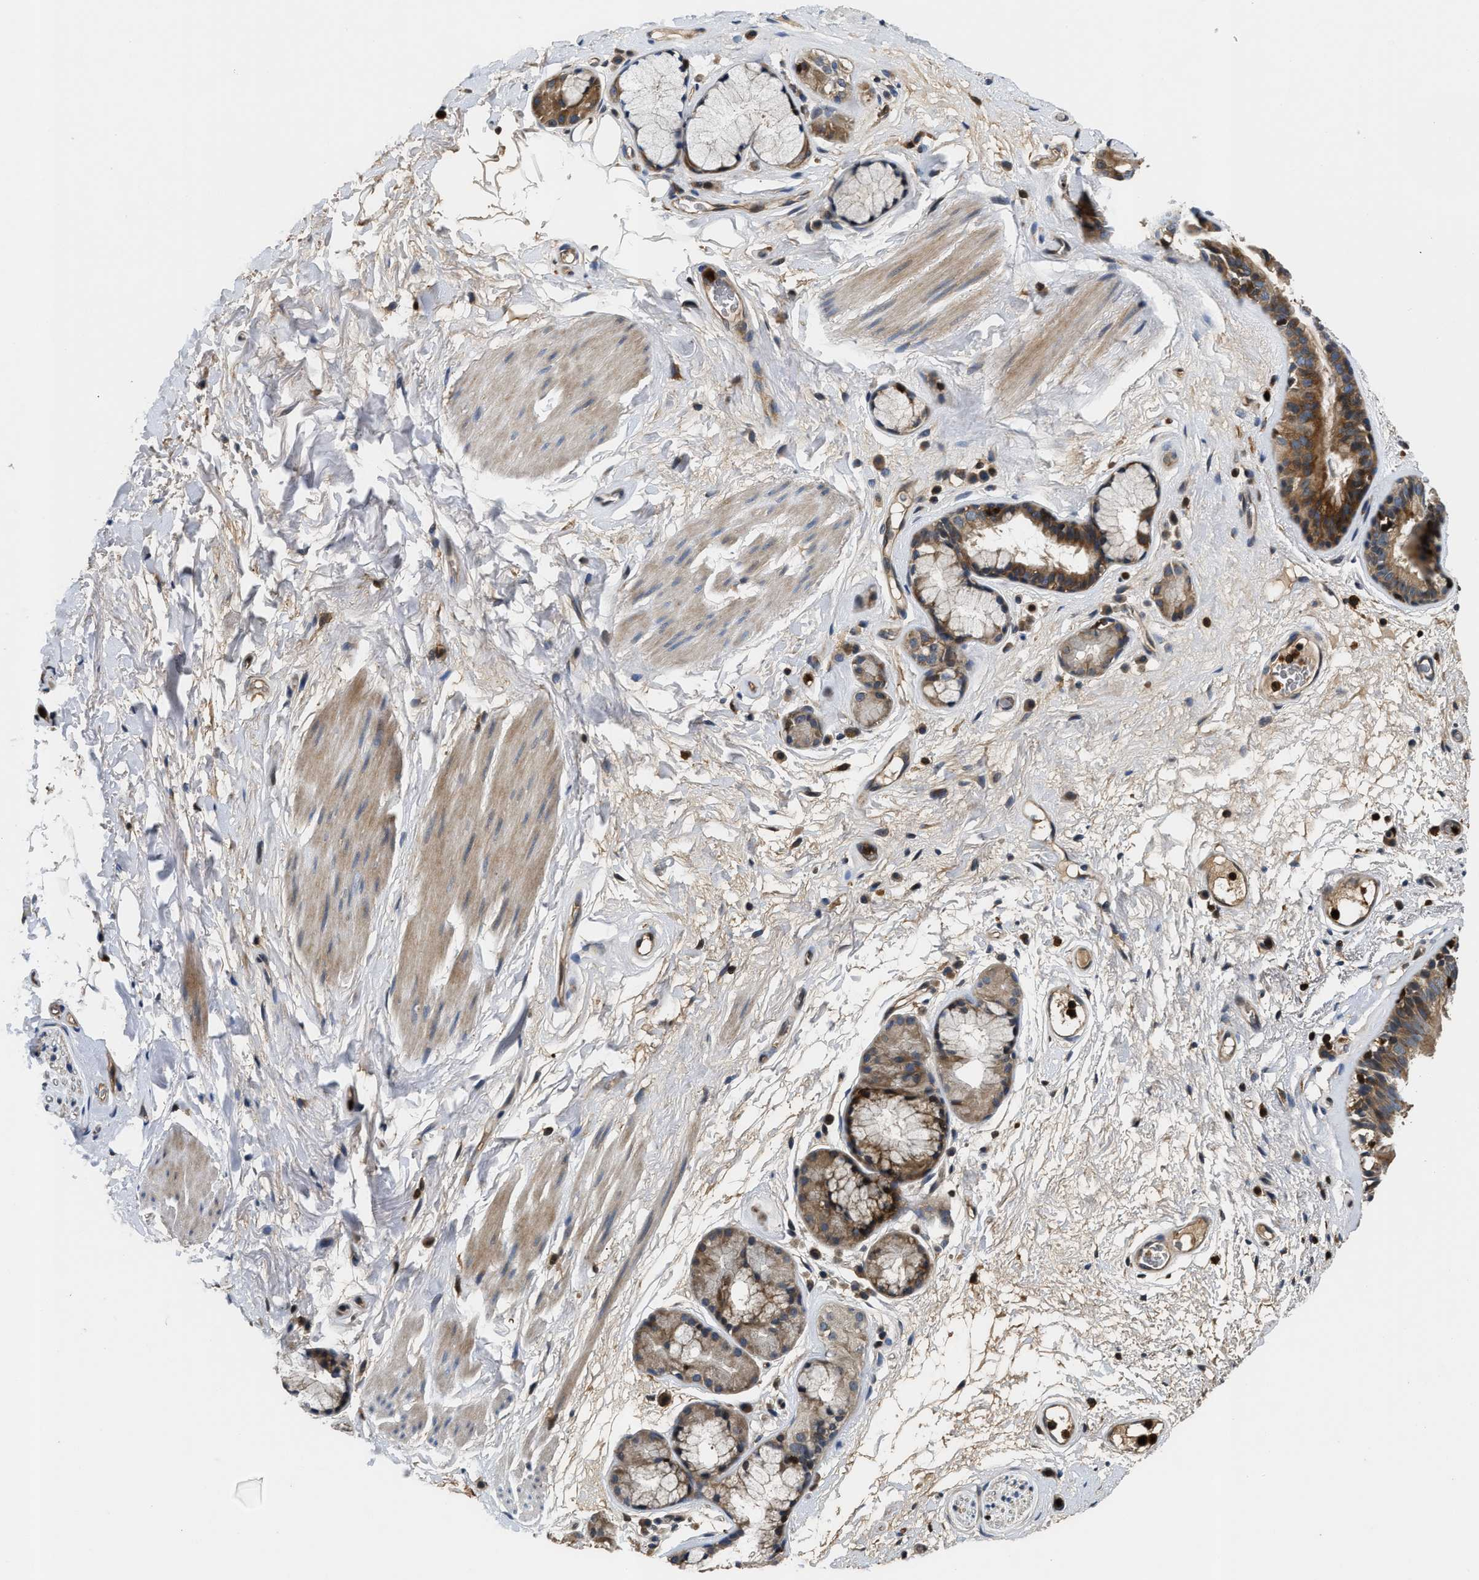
{"staining": {"intensity": "moderate", "quantity": ">75%", "location": "cytoplasmic/membranous"}, "tissue": "bronchus", "cell_type": "Respiratory epithelial cells", "image_type": "normal", "snomed": [{"axis": "morphology", "description": "Normal tissue, NOS"}, {"axis": "topography", "description": "Cartilage tissue"}], "caption": "Bronchus stained for a protein (brown) shows moderate cytoplasmic/membranous positive positivity in about >75% of respiratory epithelial cells.", "gene": "OSTF1", "patient": {"sex": "female", "age": 63}}